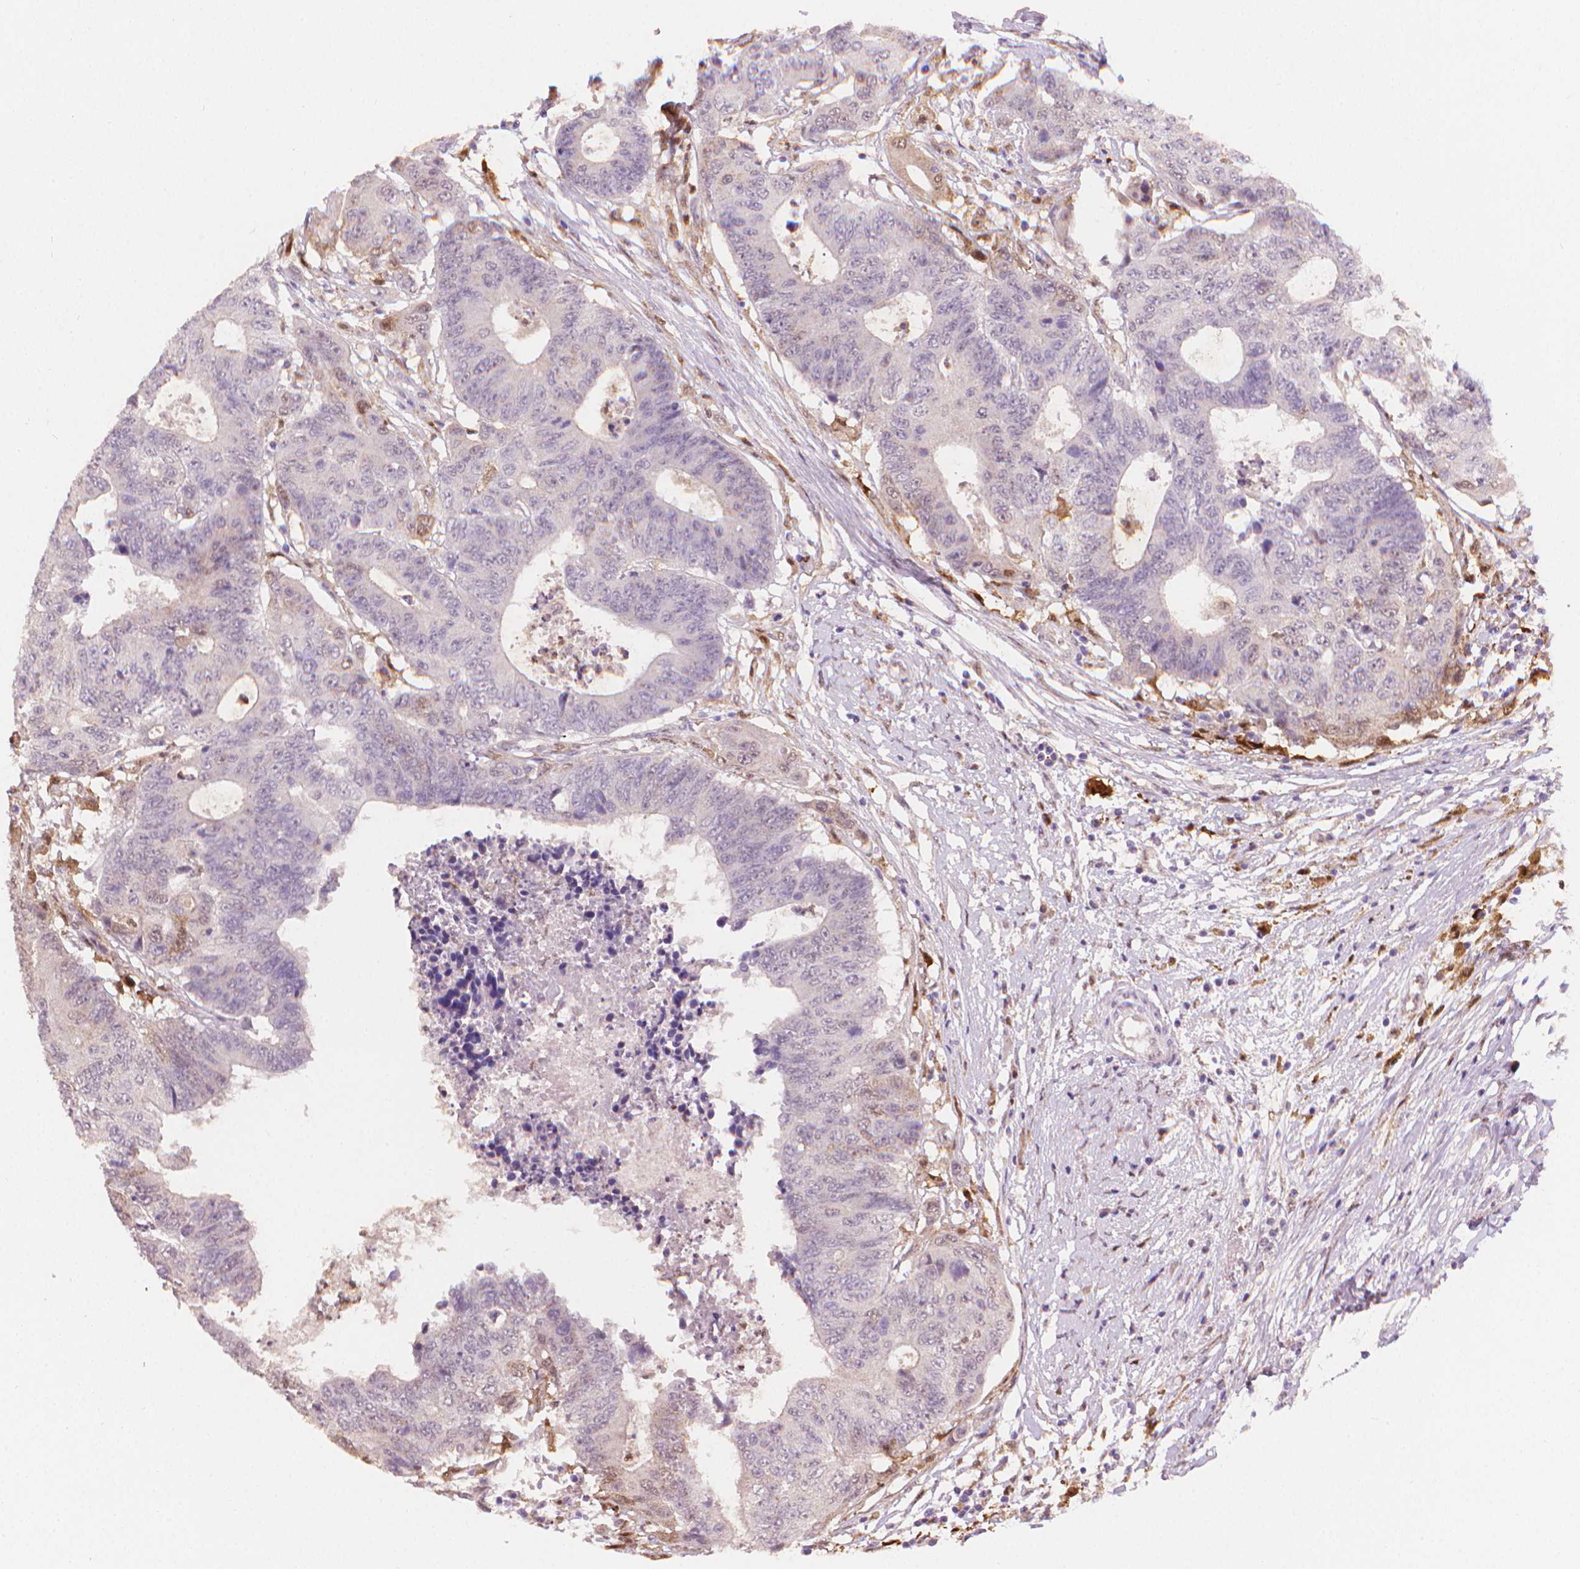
{"staining": {"intensity": "negative", "quantity": "none", "location": "none"}, "tissue": "colorectal cancer", "cell_type": "Tumor cells", "image_type": "cancer", "snomed": [{"axis": "morphology", "description": "Adenocarcinoma, NOS"}, {"axis": "topography", "description": "Colon"}], "caption": "A high-resolution image shows IHC staining of colorectal cancer, which reveals no significant positivity in tumor cells.", "gene": "TNFAIP2", "patient": {"sex": "female", "age": 48}}